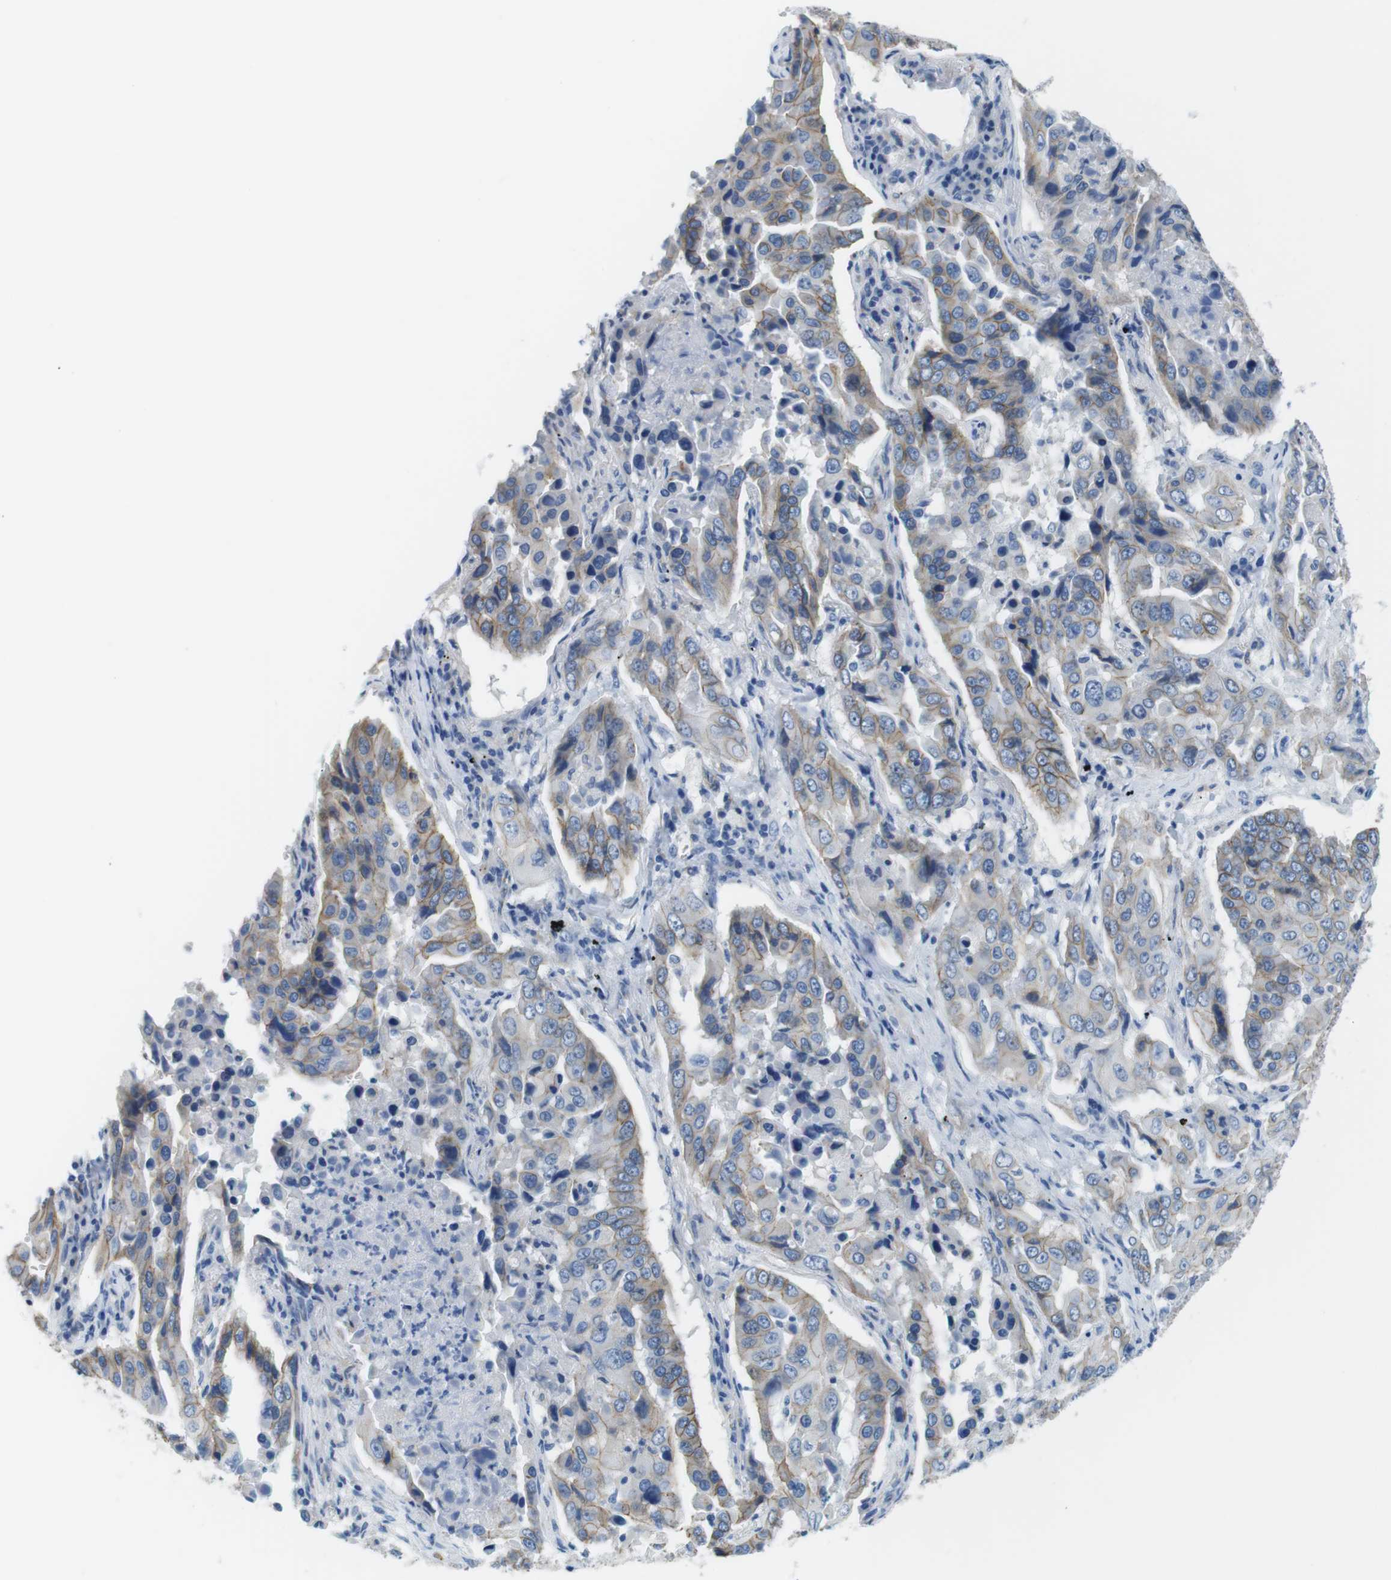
{"staining": {"intensity": "weak", "quantity": ">75%", "location": "cytoplasmic/membranous"}, "tissue": "lung cancer", "cell_type": "Tumor cells", "image_type": "cancer", "snomed": [{"axis": "morphology", "description": "Adenocarcinoma, NOS"}, {"axis": "topography", "description": "Lung"}], "caption": "Lung cancer stained with immunohistochemistry demonstrates weak cytoplasmic/membranous positivity in approximately >75% of tumor cells. (Stains: DAB (3,3'-diaminobenzidine) in brown, nuclei in blue, Microscopy: brightfield microscopy at high magnification).", "gene": "SLC6A6", "patient": {"sex": "female", "age": 65}}